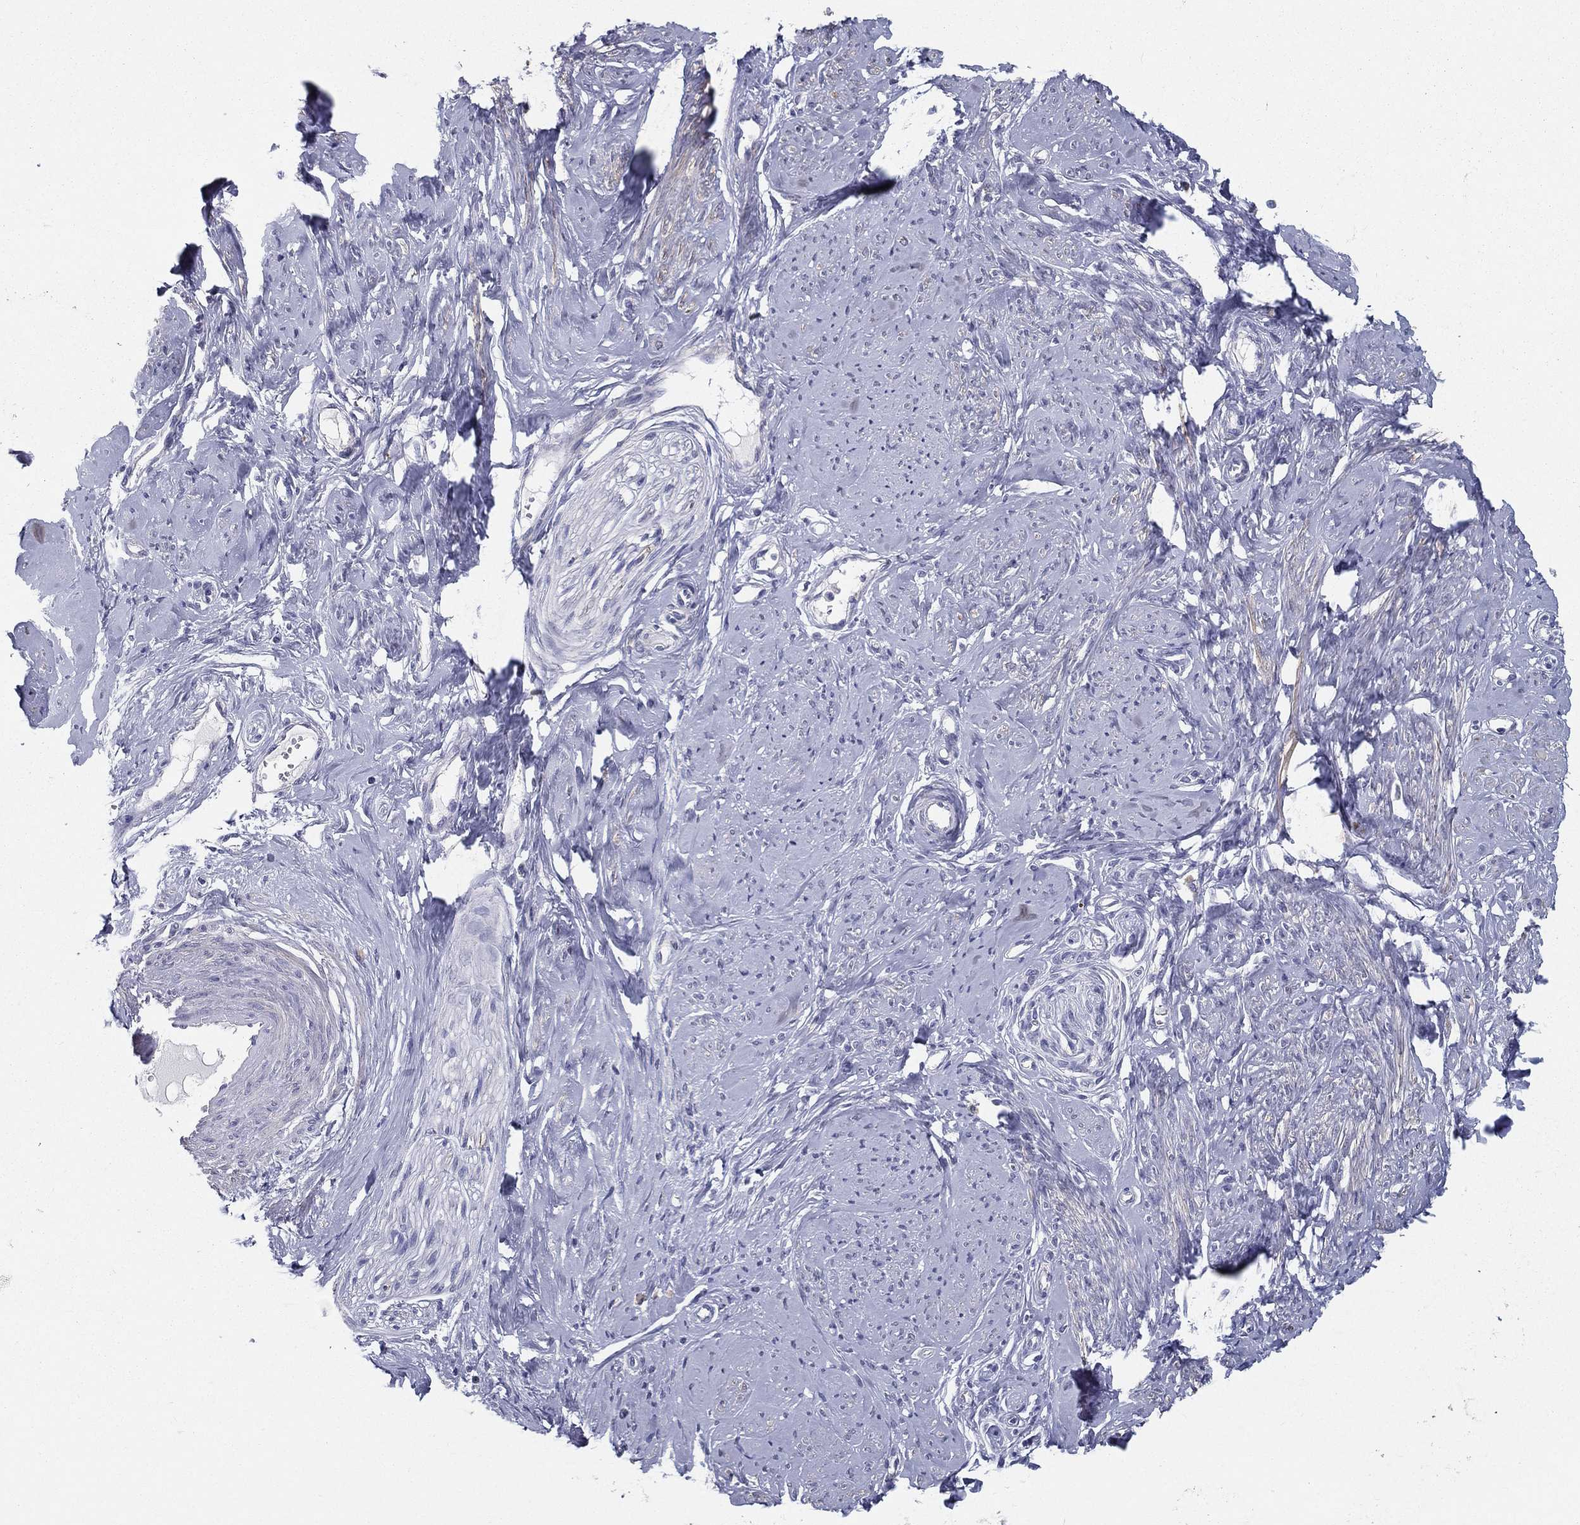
{"staining": {"intensity": "weak", "quantity": "25%-75%", "location": "cytoplasmic/membranous"}, "tissue": "smooth muscle", "cell_type": "Smooth muscle cells", "image_type": "normal", "snomed": [{"axis": "morphology", "description": "Normal tissue, NOS"}, {"axis": "topography", "description": "Smooth muscle"}], "caption": "Immunohistochemistry staining of unremarkable smooth muscle, which exhibits low levels of weak cytoplasmic/membranous expression in about 25%-75% of smooth muscle cells indicating weak cytoplasmic/membranous protein positivity. The staining was performed using DAB (3,3'-diaminobenzidine) (brown) for protein detection and nuclei were counterstained in hematoxylin (blue).", "gene": "PCSK1", "patient": {"sex": "female", "age": 48}}